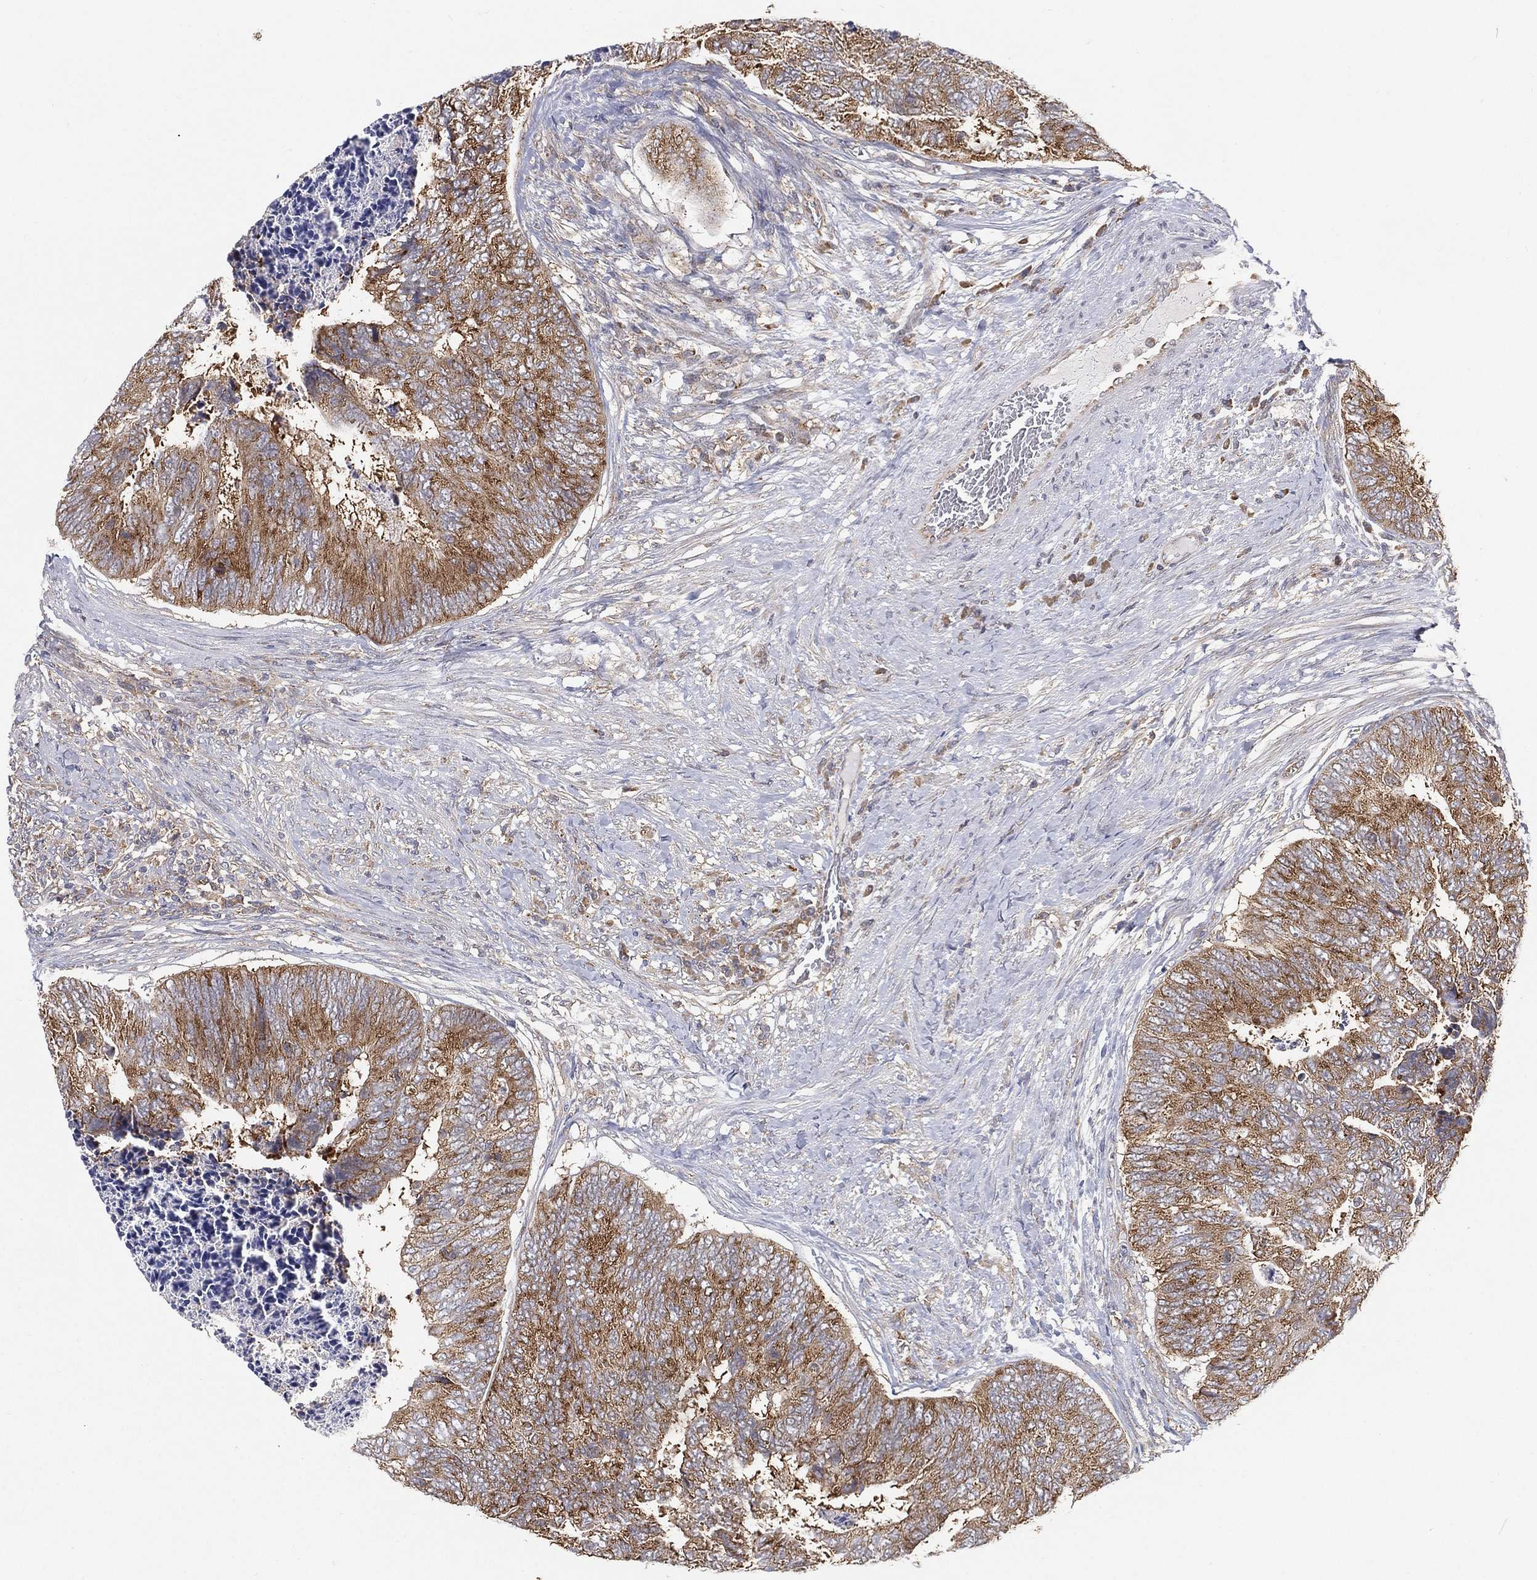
{"staining": {"intensity": "strong", "quantity": "<25%", "location": "cytoplasmic/membranous"}, "tissue": "colorectal cancer", "cell_type": "Tumor cells", "image_type": "cancer", "snomed": [{"axis": "morphology", "description": "Adenocarcinoma, NOS"}, {"axis": "topography", "description": "Colon"}], "caption": "Protein staining exhibits strong cytoplasmic/membranous expression in approximately <25% of tumor cells in colorectal adenocarcinoma.", "gene": "TMTC4", "patient": {"sex": "female", "age": 67}}